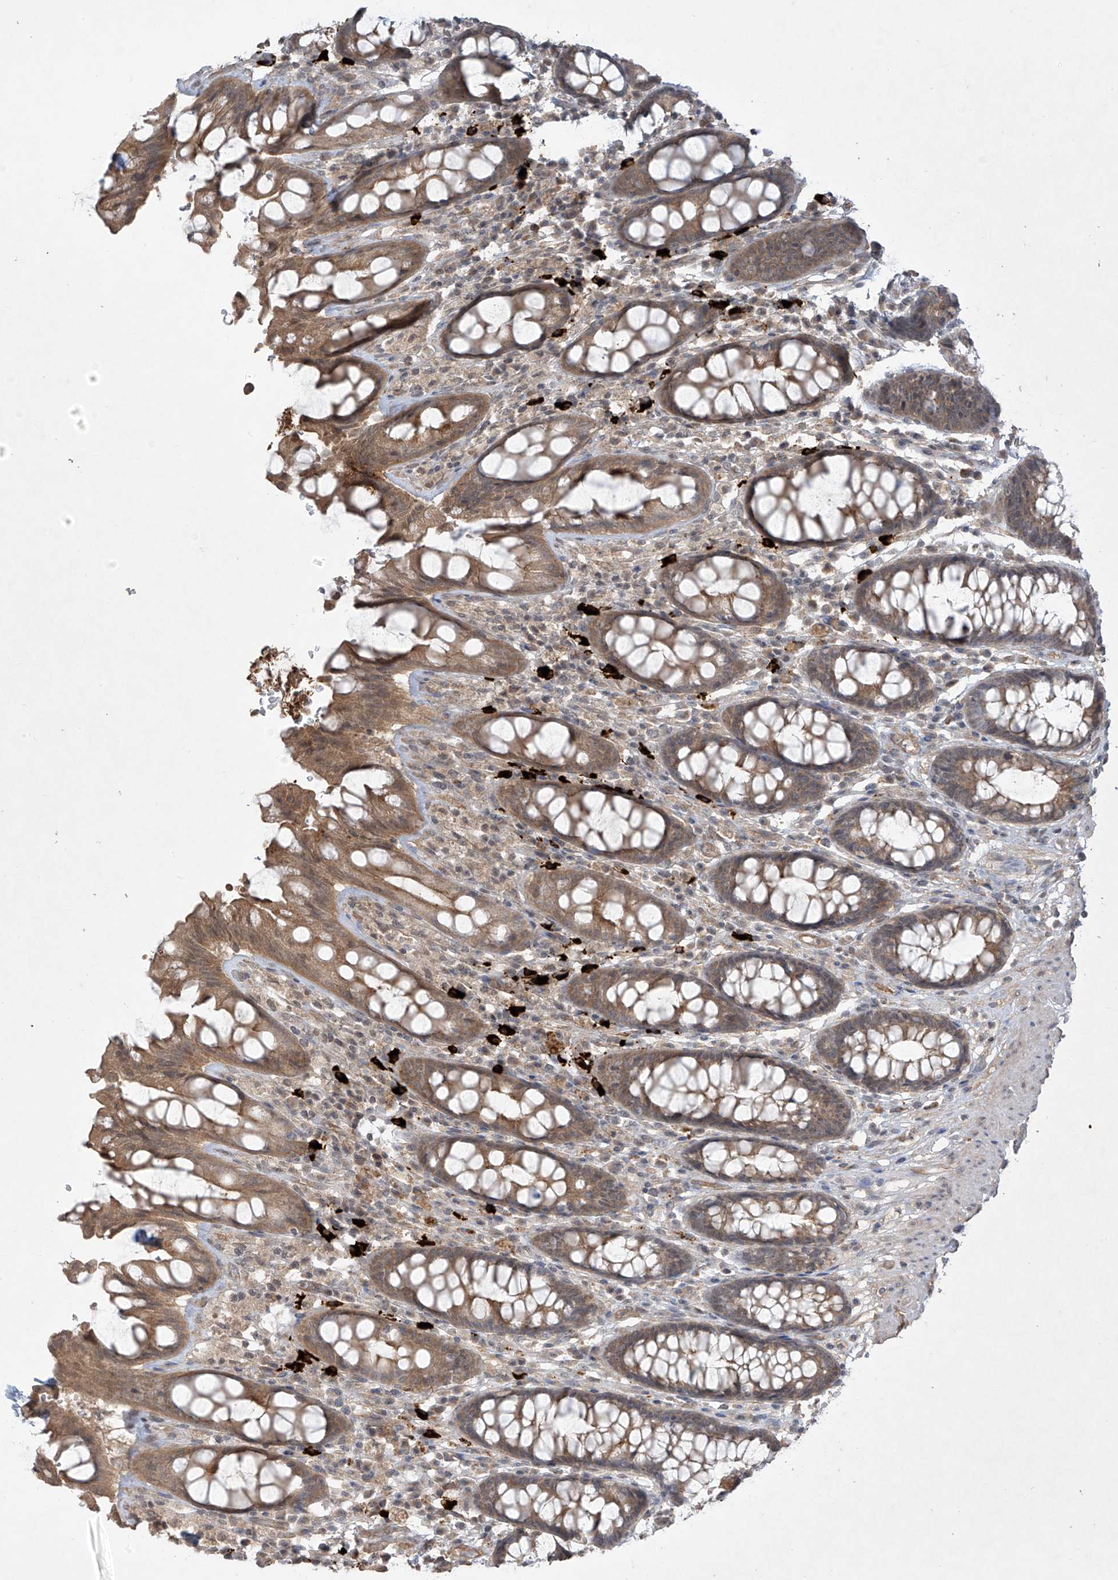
{"staining": {"intensity": "moderate", "quantity": ">75%", "location": "cytoplasmic/membranous"}, "tissue": "rectum", "cell_type": "Glandular cells", "image_type": "normal", "snomed": [{"axis": "morphology", "description": "Normal tissue, NOS"}, {"axis": "topography", "description": "Rectum"}], "caption": "Unremarkable rectum was stained to show a protein in brown. There is medium levels of moderate cytoplasmic/membranous positivity in about >75% of glandular cells. (Stains: DAB in brown, nuclei in blue, Microscopy: brightfield microscopy at high magnification).", "gene": "DGKQ", "patient": {"sex": "male", "age": 64}}